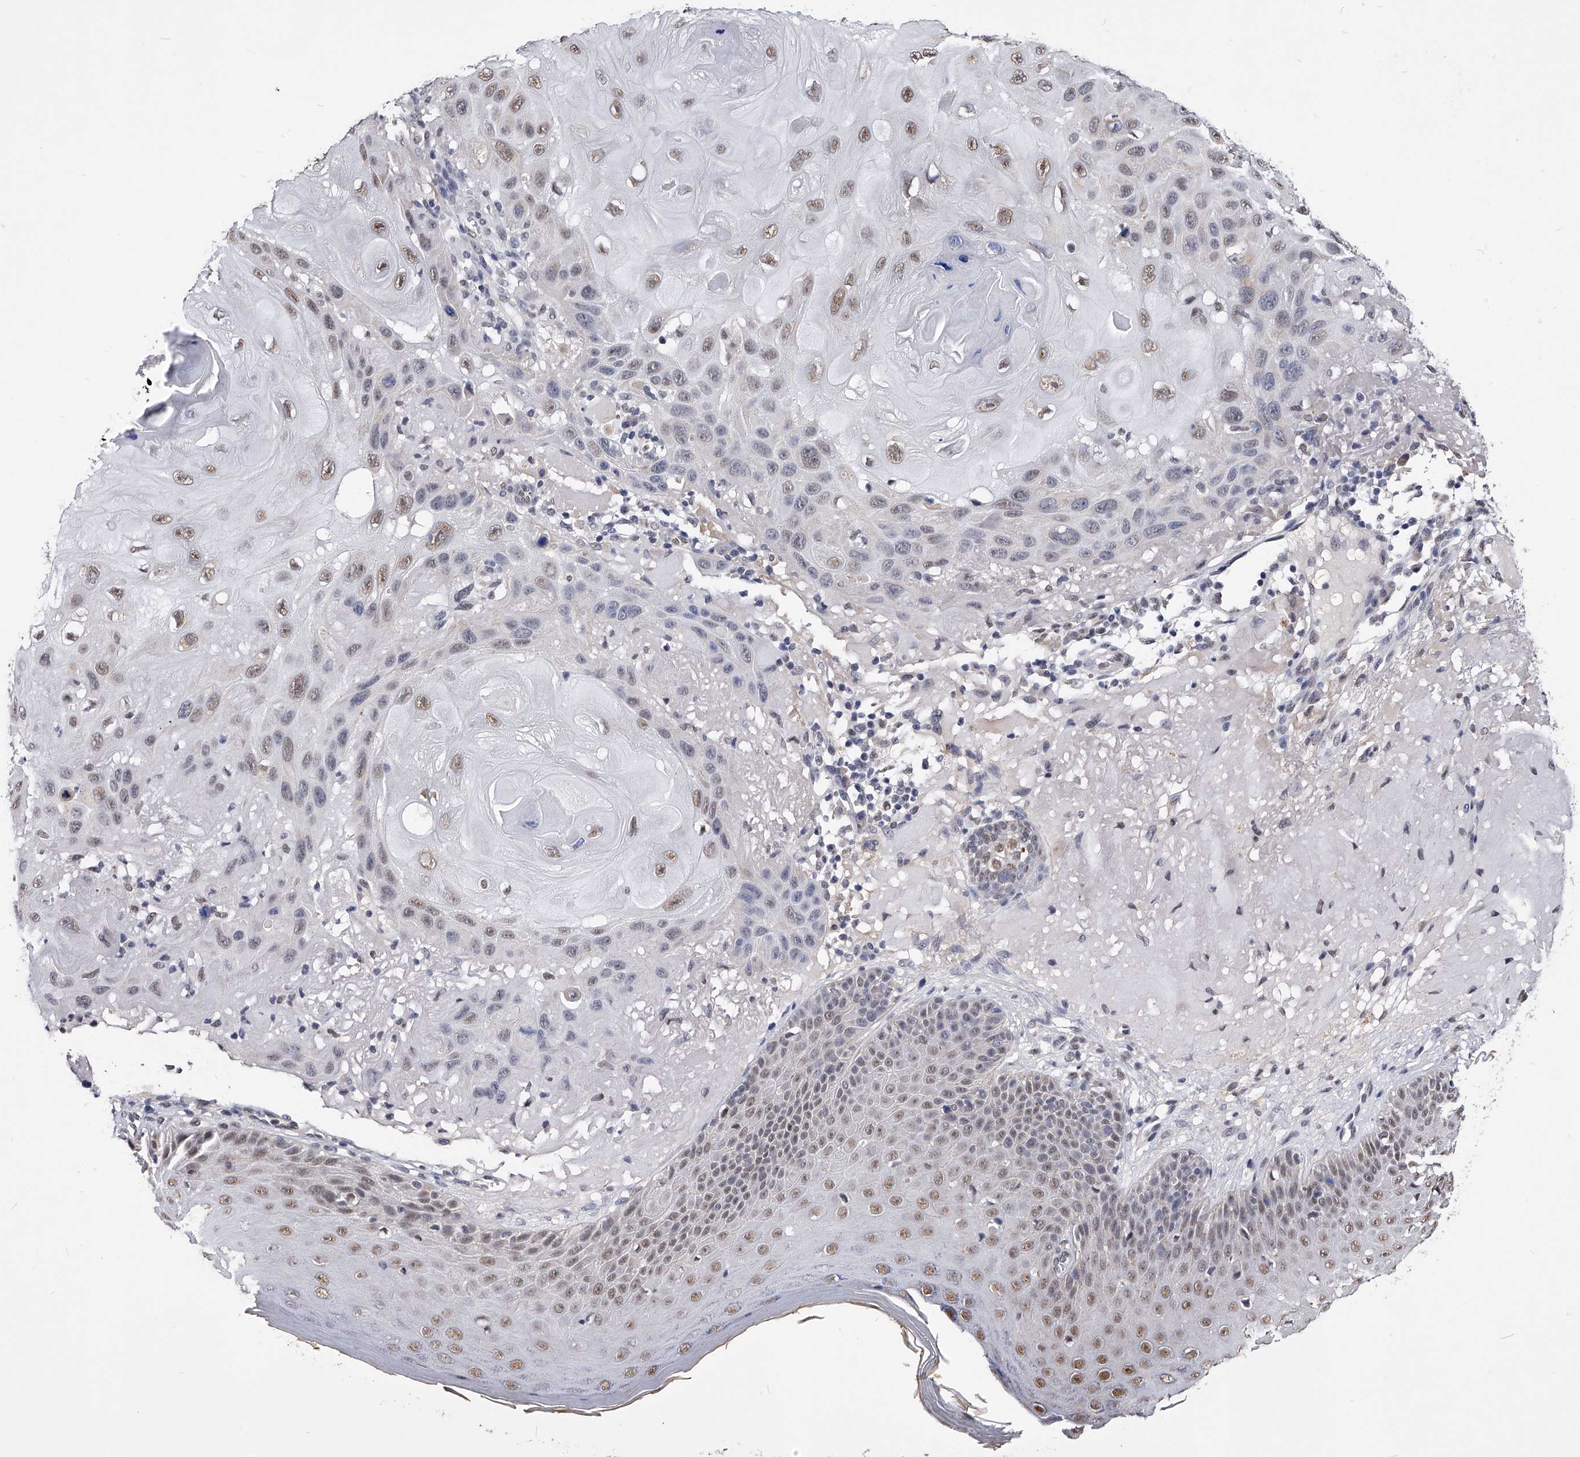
{"staining": {"intensity": "moderate", "quantity": "25%-75%", "location": "nuclear"}, "tissue": "skin cancer", "cell_type": "Tumor cells", "image_type": "cancer", "snomed": [{"axis": "morphology", "description": "Normal tissue, NOS"}, {"axis": "morphology", "description": "Squamous cell carcinoma, NOS"}, {"axis": "topography", "description": "Skin"}], "caption": "Protein staining of skin squamous cell carcinoma tissue exhibits moderate nuclear expression in approximately 25%-75% of tumor cells. (DAB (3,3'-diaminobenzidine) = brown stain, brightfield microscopy at high magnification).", "gene": "ZNF529", "patient": {"sex": "female", "age": 96}}